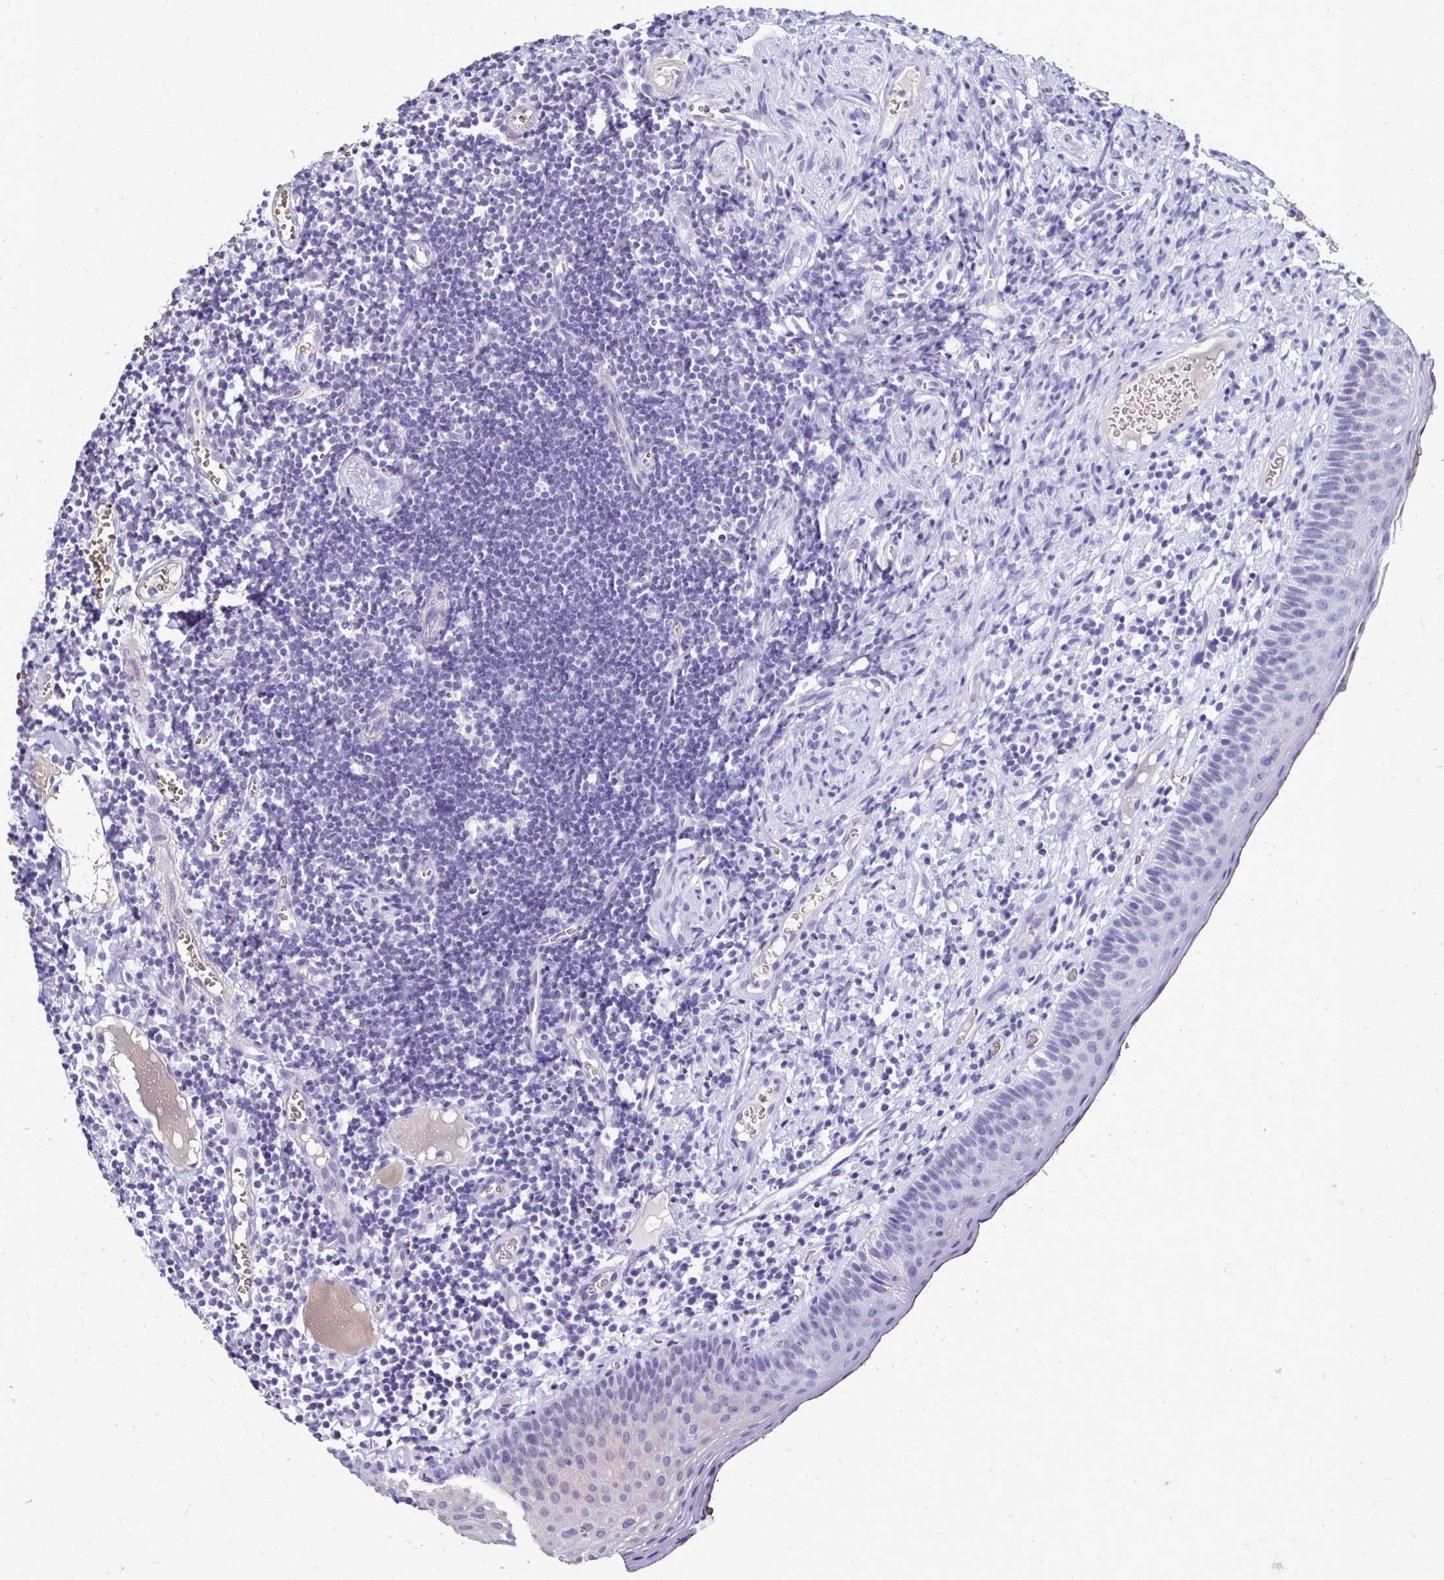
{"staining": {"intensity": "negative", "quantity": "none", "location": "none"}, "tissue": "oral mucosa", "cell_type": "Squamous epithelial cells", "image_type": "normal", "snomed": [{"axis": "morphology", "description": "Normal tissue, NOS"}, {"axis": "morphology", "description": "Squamous cell carcinoma, NOS"}, {"axis": "topography", "description": "Oral tissue"}, {"axis": "topography", "description": "Head-Neck"}], "caption": "Immunohistochemistry of normal oral mucosa reveals no expression in squamous epithelial cells.", "gene": "RHBDL3", "patient": {"sex": "male", "age": 58}}